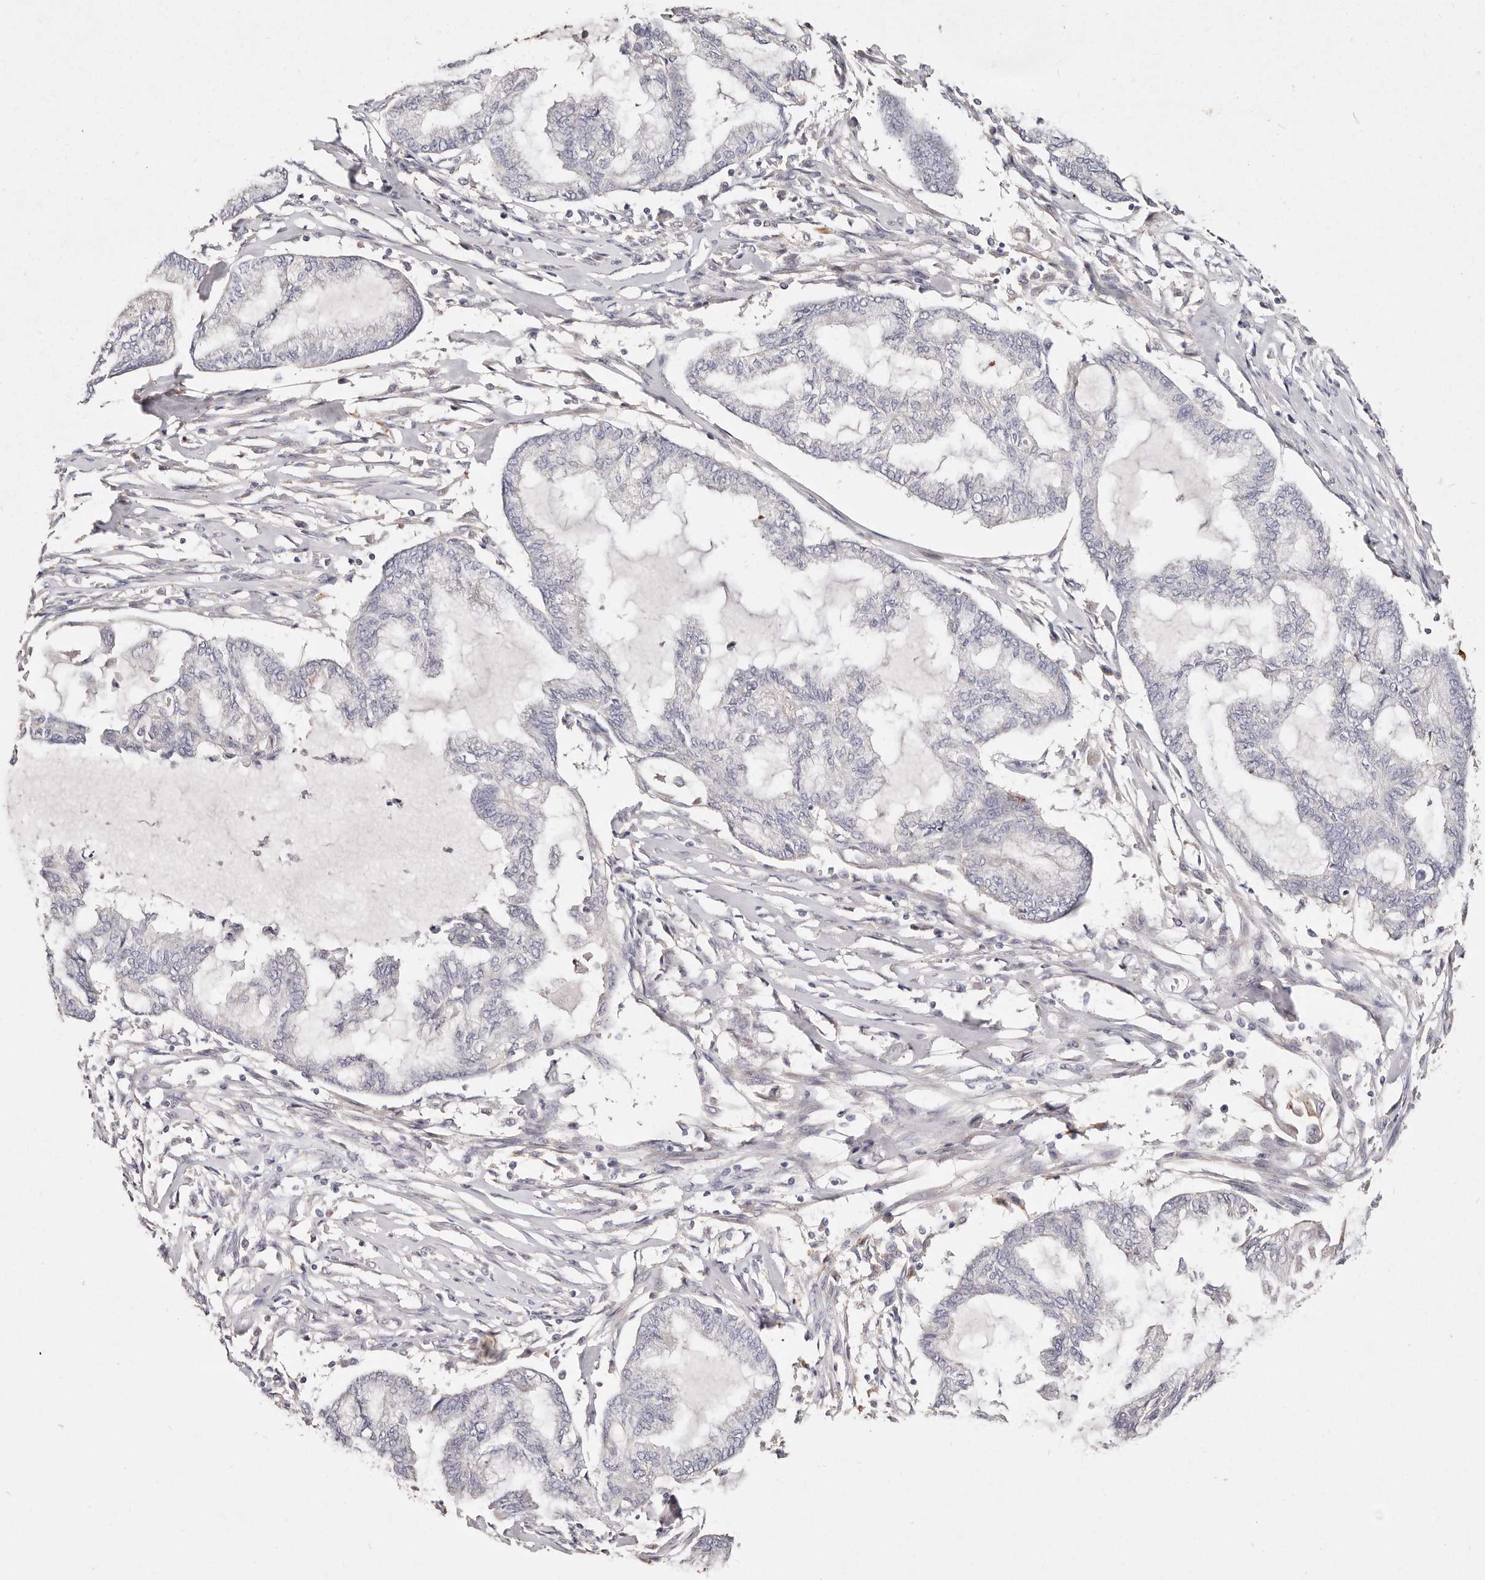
{"staining": {"intensity": "negative", "quantity": "none", "location": "none"}, "tissue": "endometrial cancer", "cell_type": "Tumor cells", "image_type": "cancer", "snomed": [{"axis": "morphology", "description": "Adenocarcinoma, NOS"}, {"axis": "topography", "description": "Endometrium"}], "caption": "This is an immunohistochemistry histopathology image of adenocarcinoma (endometrial). There is no positivity in tumor cells.", "gene": "VIPAS39", "patient": {"sex": "female", "age": 86}}